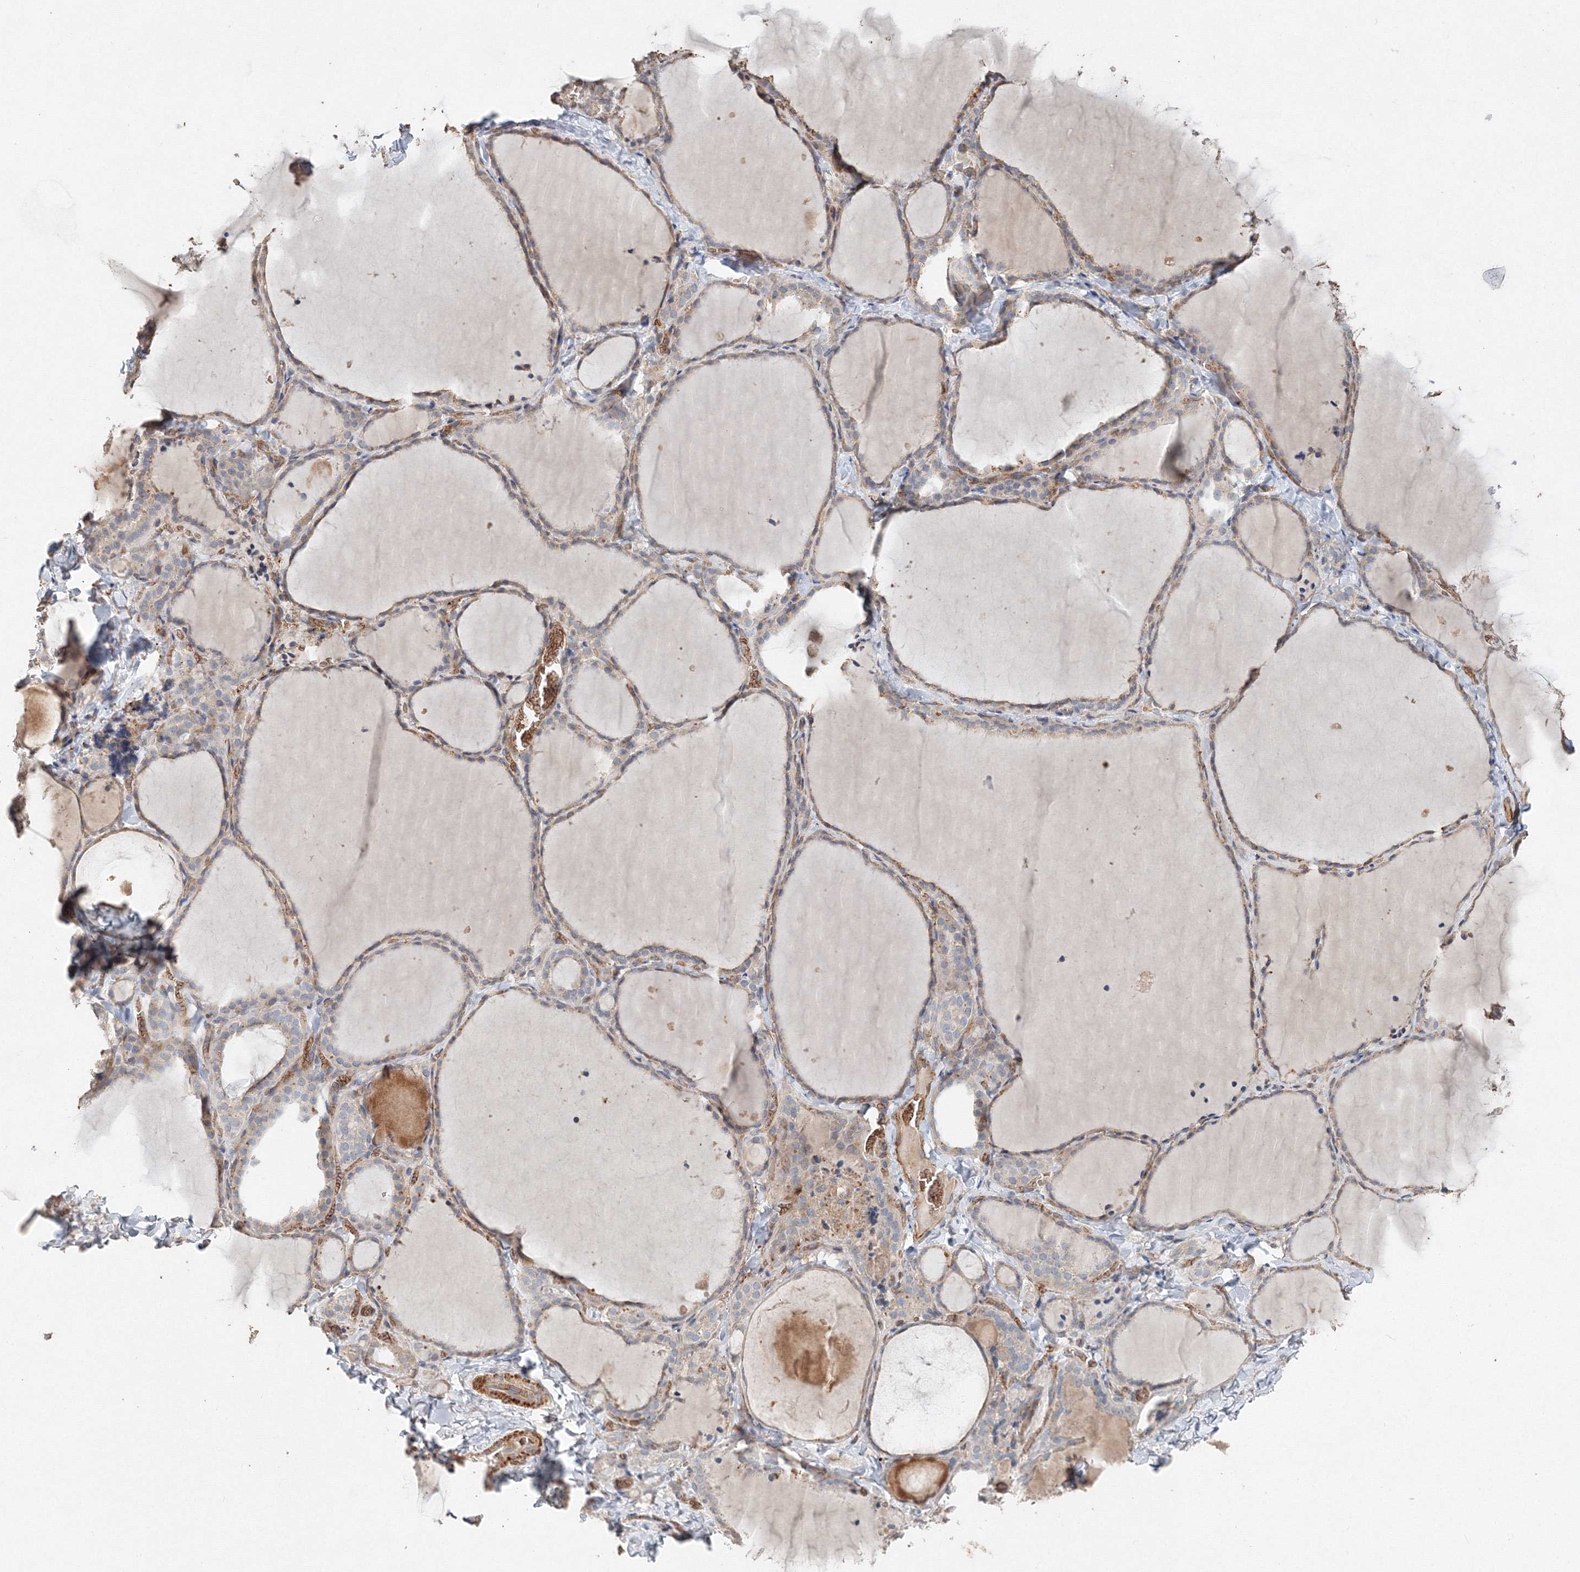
{"staining": {"intensity": "weak", "quantity": "<25%", "location": "cytoplasmic/membranous"}, "tissue": "thyroid gland", "cell_type": "Glandular cells", "image_type": "normal", "snomed": [{"axis": "morphology", "description": "Normal tissue, NOS"}, {"axis": "topography", "description": "Thyroid gland"}], "caption": "This is a micrograph of IHC staining of benign thyroid gland, which shows no expression in glandular cells.", "gene": "NALF2", "patient": {"sex": "female", "age": 22}}